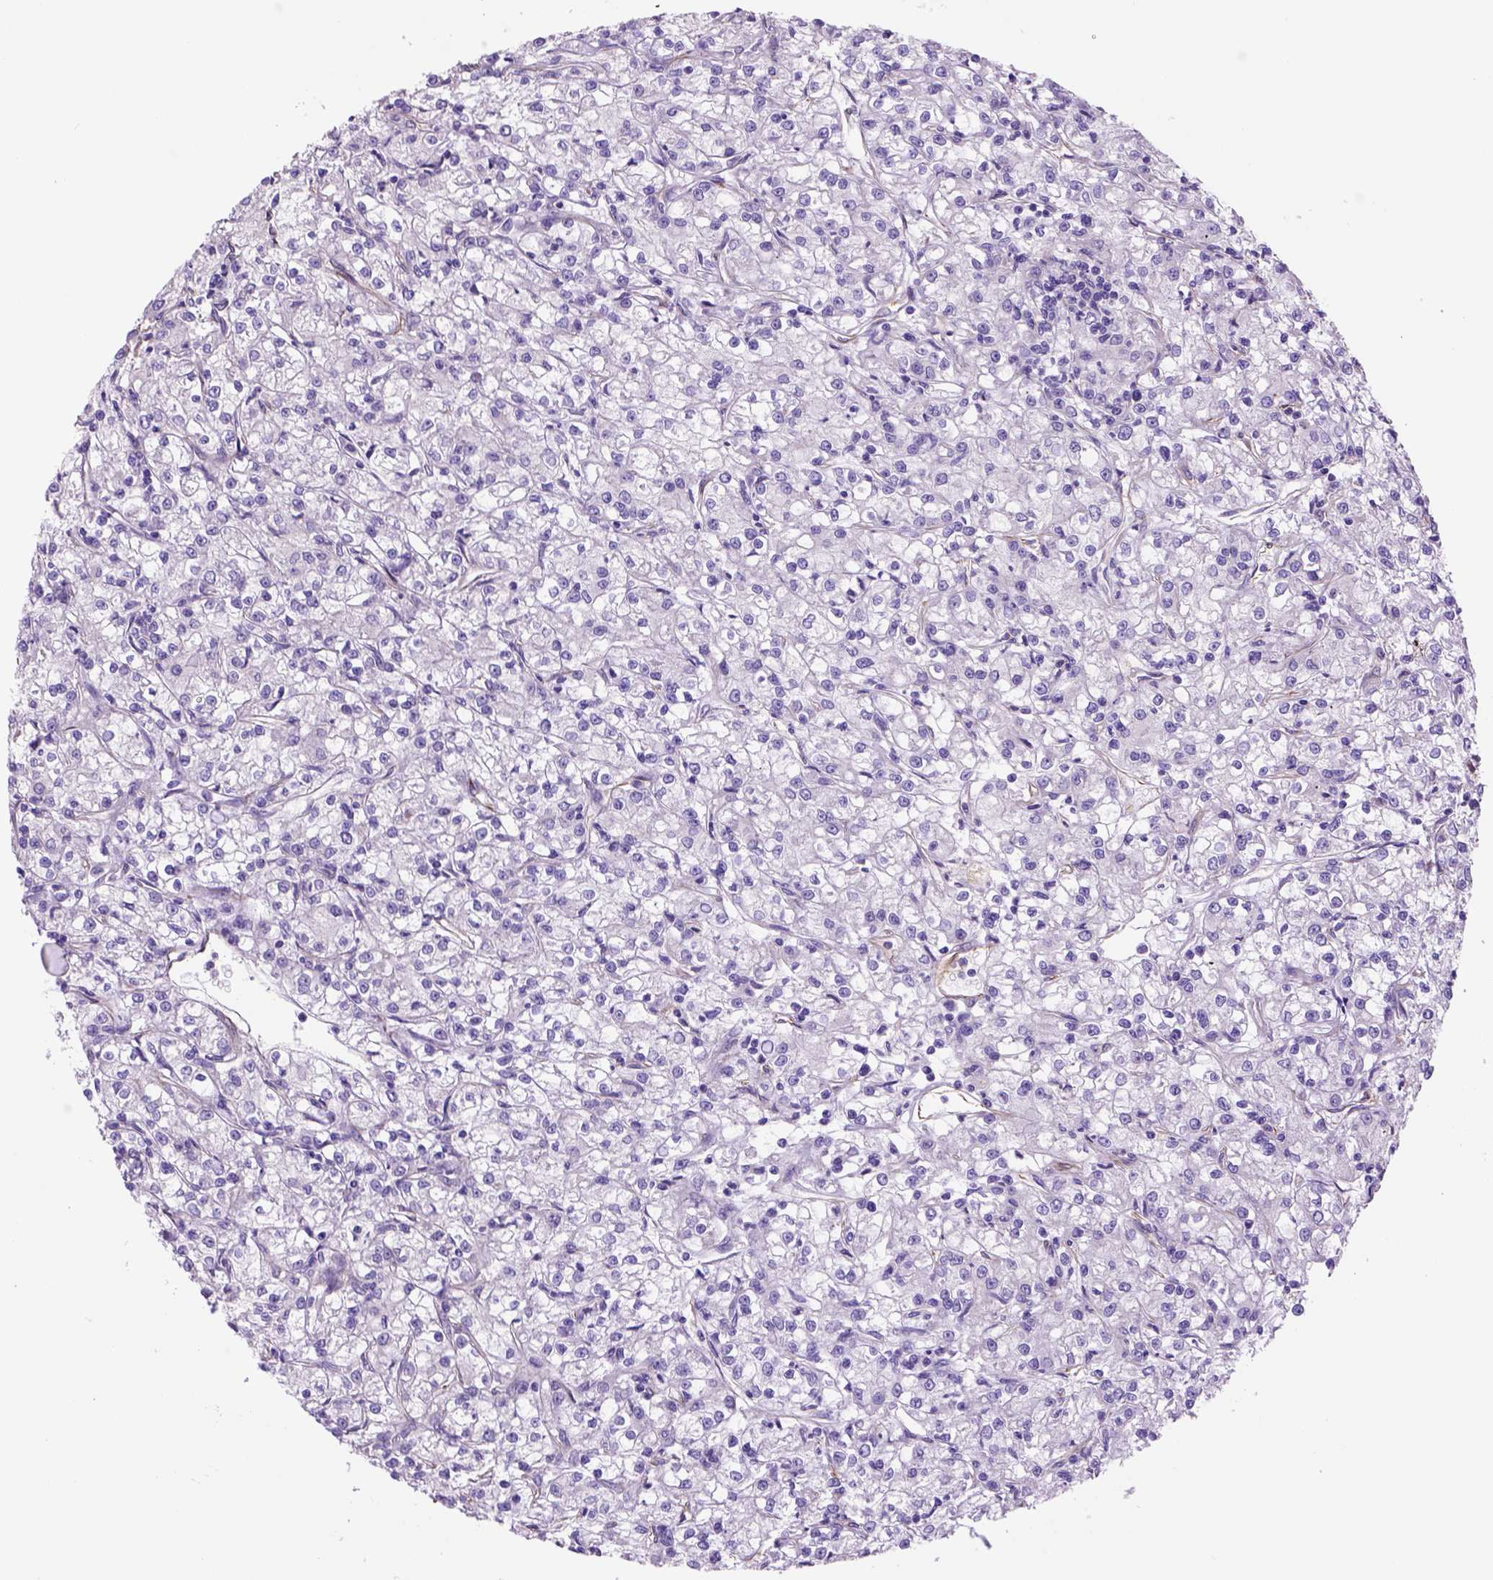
{"staining": {"intensity": "negative", "quantity": "none", "location": "none"}, "tissue": "renal cancer", "cell_type": "Tumor cells", "image_type": "cancer", "snomed": [{"axis": "morphology", "description": "Adenocarcinoma, NOS"}, {"axis": "topography", "description": "Kidney"}], "caption": "DAB immunohistochemical staining of renal cancer (adenocarcinoma) reveals no significant positivity in tumor cells.", "gene": "ZZZ3", "patient": {"sex": "female", "age": 59}}